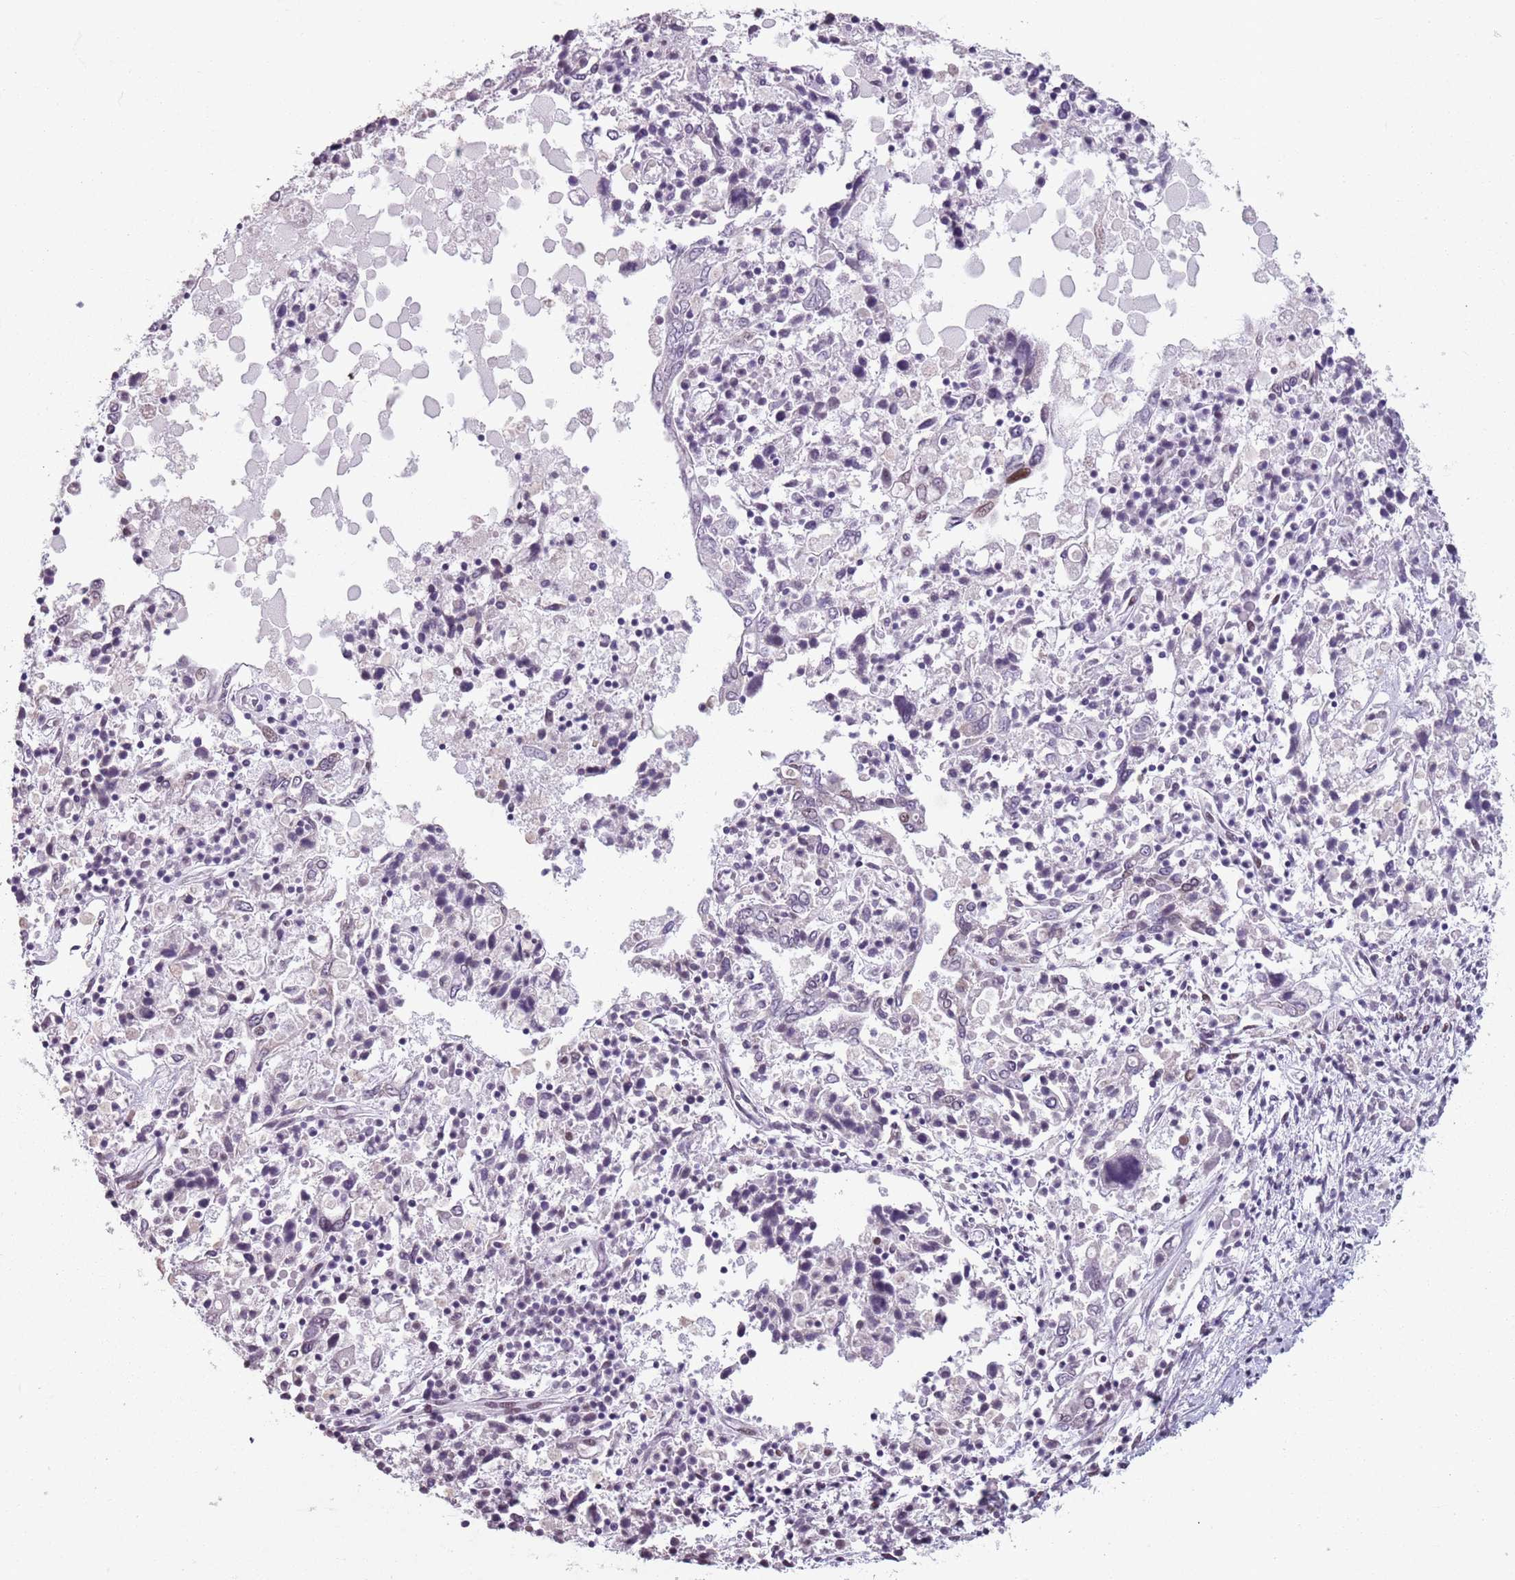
{"staining": {"intensity": "negative", "quantity": "none", "location": "none"}, "tissue": "ovarian cancer", "cell_type": "Tumor cells", "image_type": "cancer", "snomed": [{"axis": "morphology", "description": "Carcinoma, endometroid"}, {"axis": "topography", "description": "Ovary"}], "caption": "This is an IHC image of human ovarian cancer. There is no positivity in tumor cells.", "gene": "TMC4", "patient": {"sex": "female", "age": 62}}